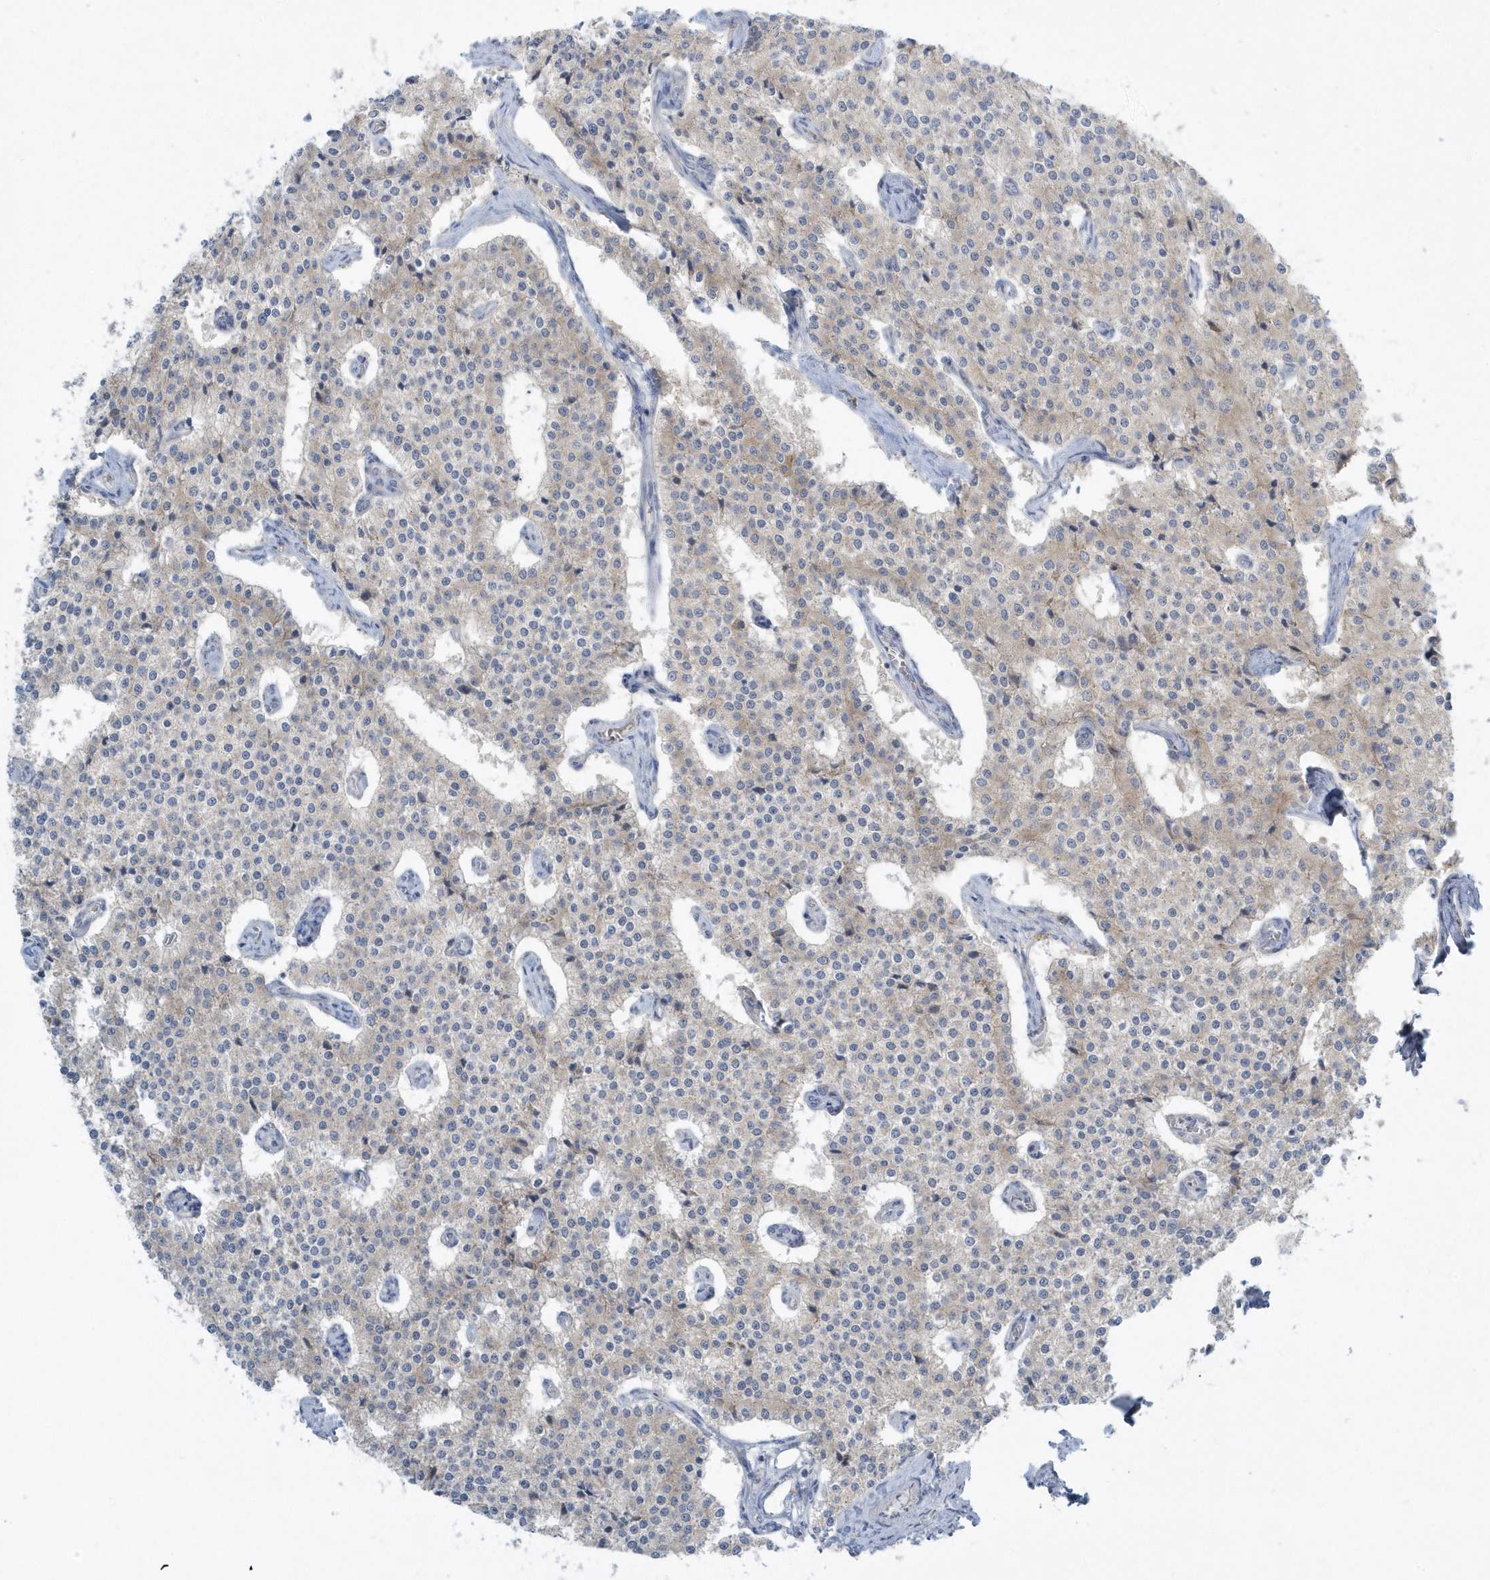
{"staining": {"intensity": "moderate", "quantity": "25%-75%", "location": "cytoplasmic/membranous"}, "tissue": "carcinoid", "cell_type": "Tumor cells", "image_type": "cancer", "snomed": [{"axis": "morphology", "description": "Carcinoid, malignant, NOS"}, {"axis": "topography", "description": "Colon"}], "caption": "Carcinoid (malignant) stained with a brown dye displays moderate cytoplasmic/membranous positive expression in approximately 25%-75% of tumor cells.", "gene": "SCN3A", "patient": {"sex": "female", "age": 52}}